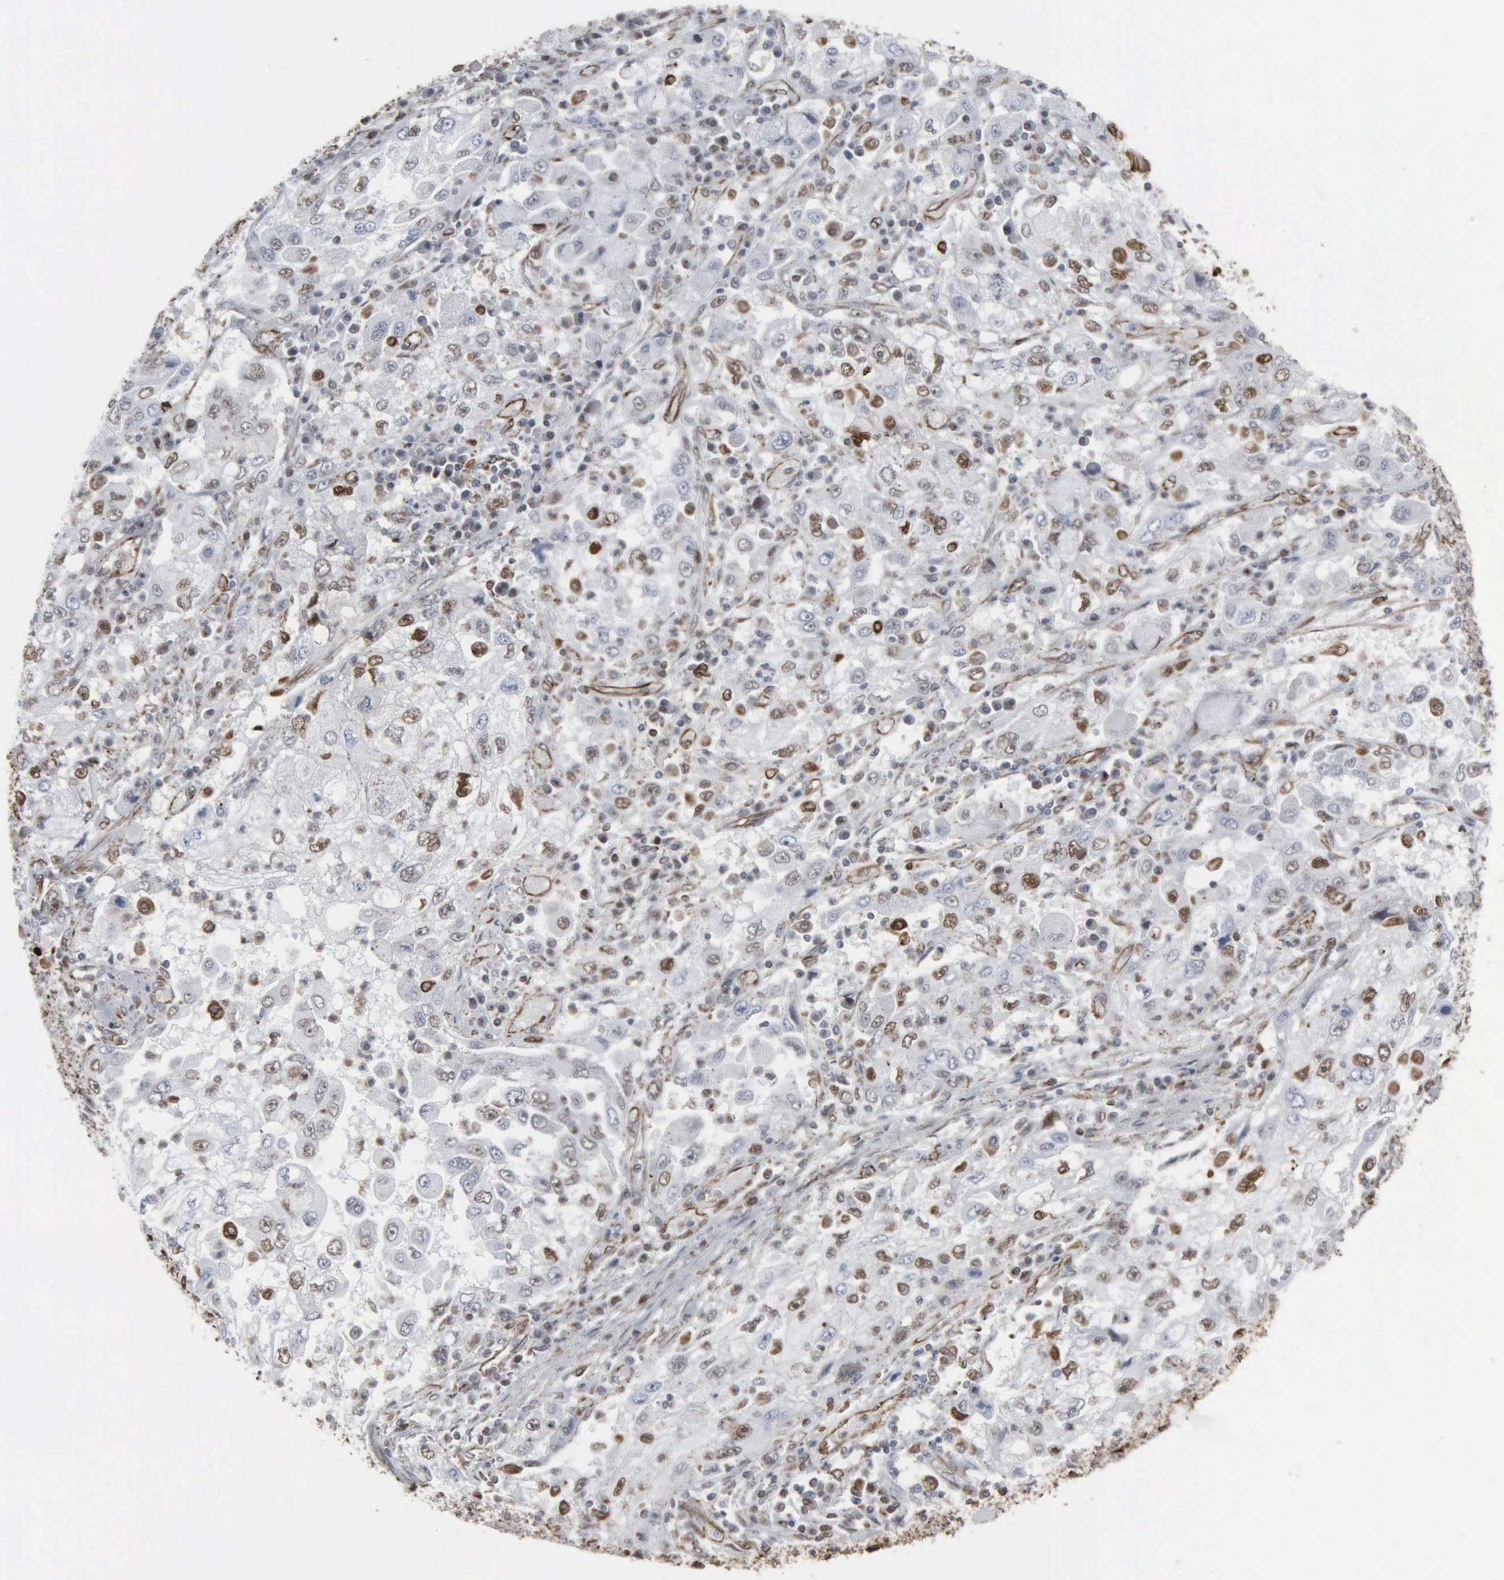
{"staining": {"intensity": "moderate", "quantity": "25%-75%", "location": "nuclear"}, "tissue": "cervical cancer", "cell_type": "Tumor cells", "image_type": "cancer", "snomed": [{"axis": "morphology", "description": "Squamous cell carcinoma, NOS"}, {"axis": "topography", "description": "Cervix"}], "caption": "Immunohistochemistry (IHC) of human cervical cancer (squamous cell carcinoma) exhibits medium levels of moderate nuclear positivity in approximately 25%-75% of tumor cells. (DAB (3,3'-diaminobenzidine) IHC with brightfield microscopy, high magnification).", "gene": "CCNE1", "patient": {"sex": "female", "age": 36}}